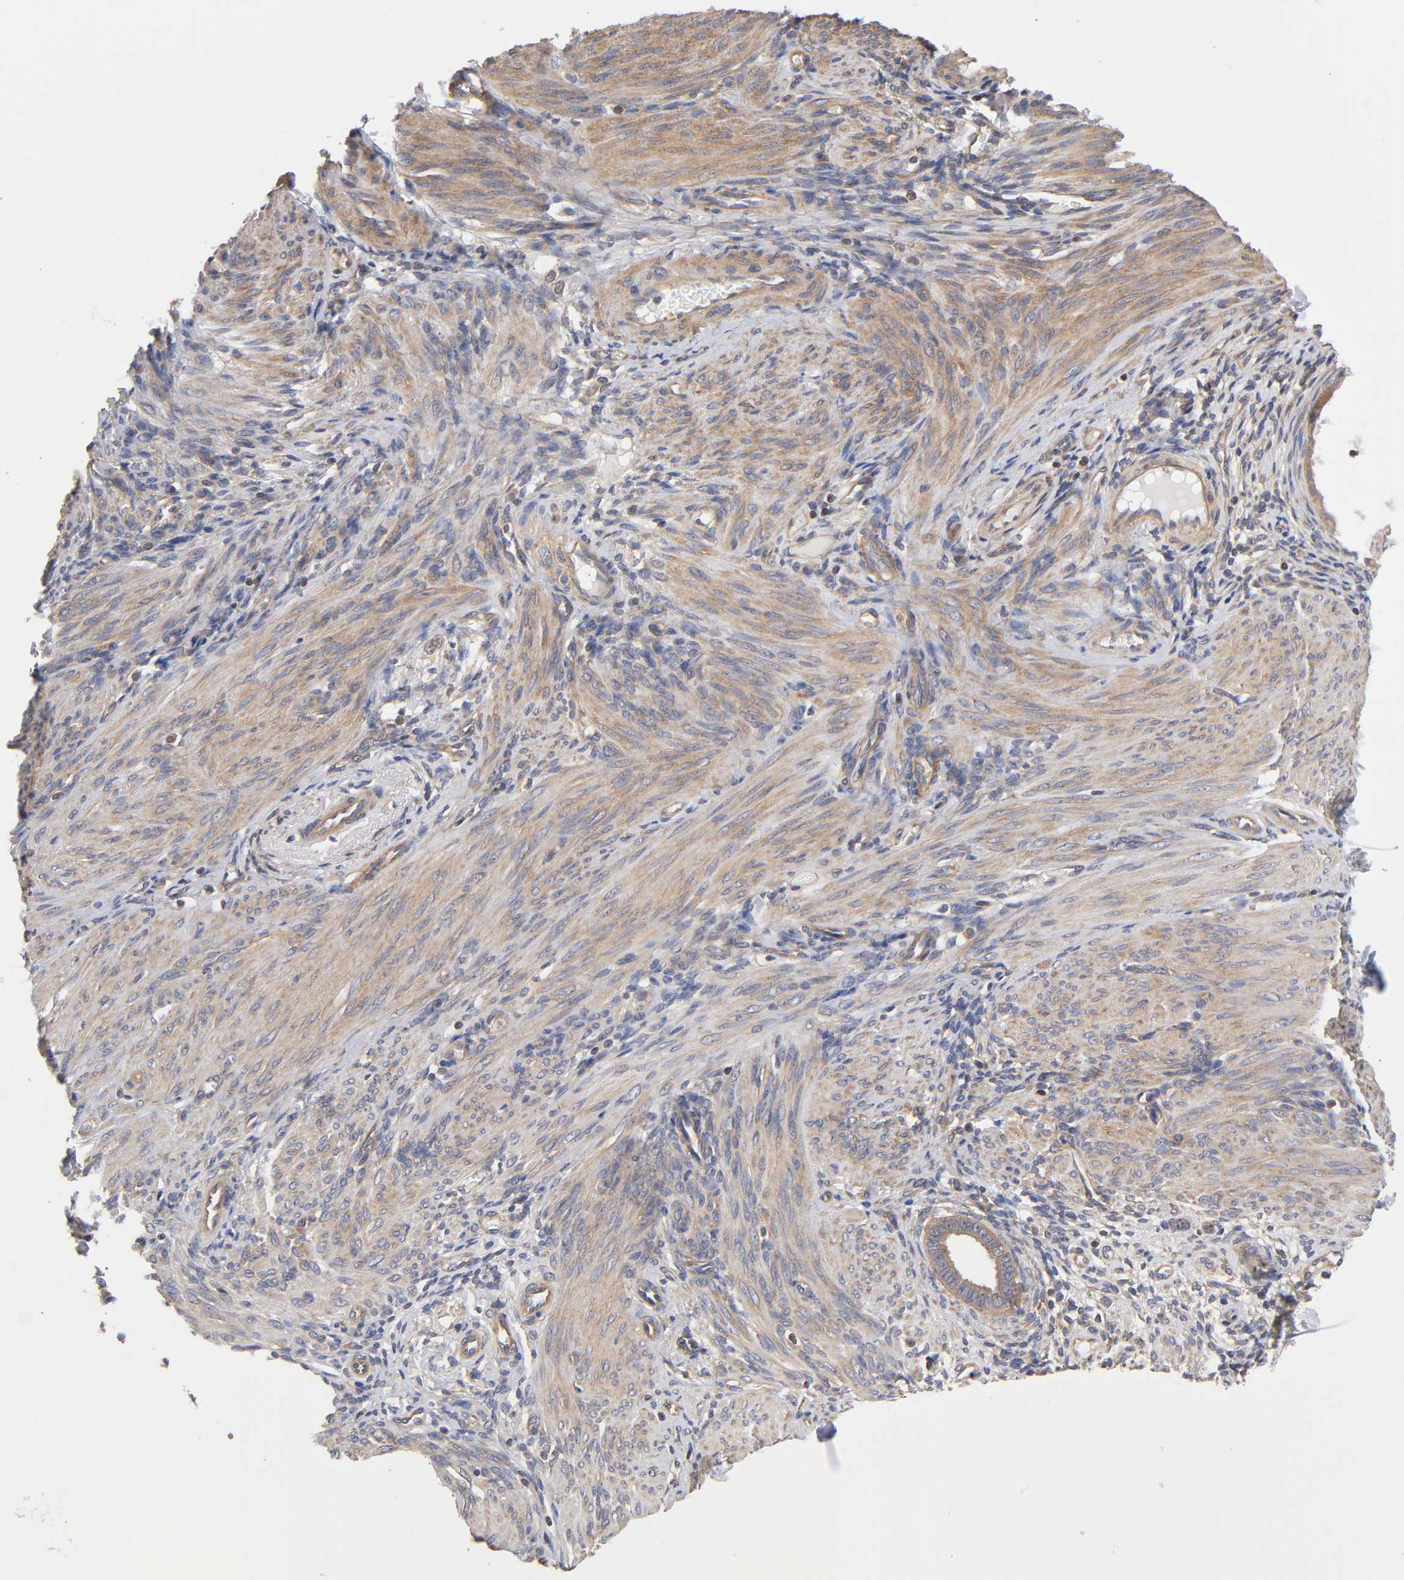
{"staining": {"intensity": "weak", "quantity": ">75%", "location": "cytoplasmic/membranous"}, "tissue": "endometrium", "cell_type": "Cells in endometrial stroma", "image_type": "normal", "snomed": [{"axis": "morphology", "description": "Normal tissue, NOS"}, {"axis": "topography", "description": "Endometrium"}], "caption": "Cells in endometrial stroma display low levels of weak cytoplasmic/membranous staining in about >75% of cells in normal human endometrium. (DAB = brown stain, brightfield microscopy at high magnification).", "gene": "STRN3", "patient": {"sex": "female", "age": 72}}